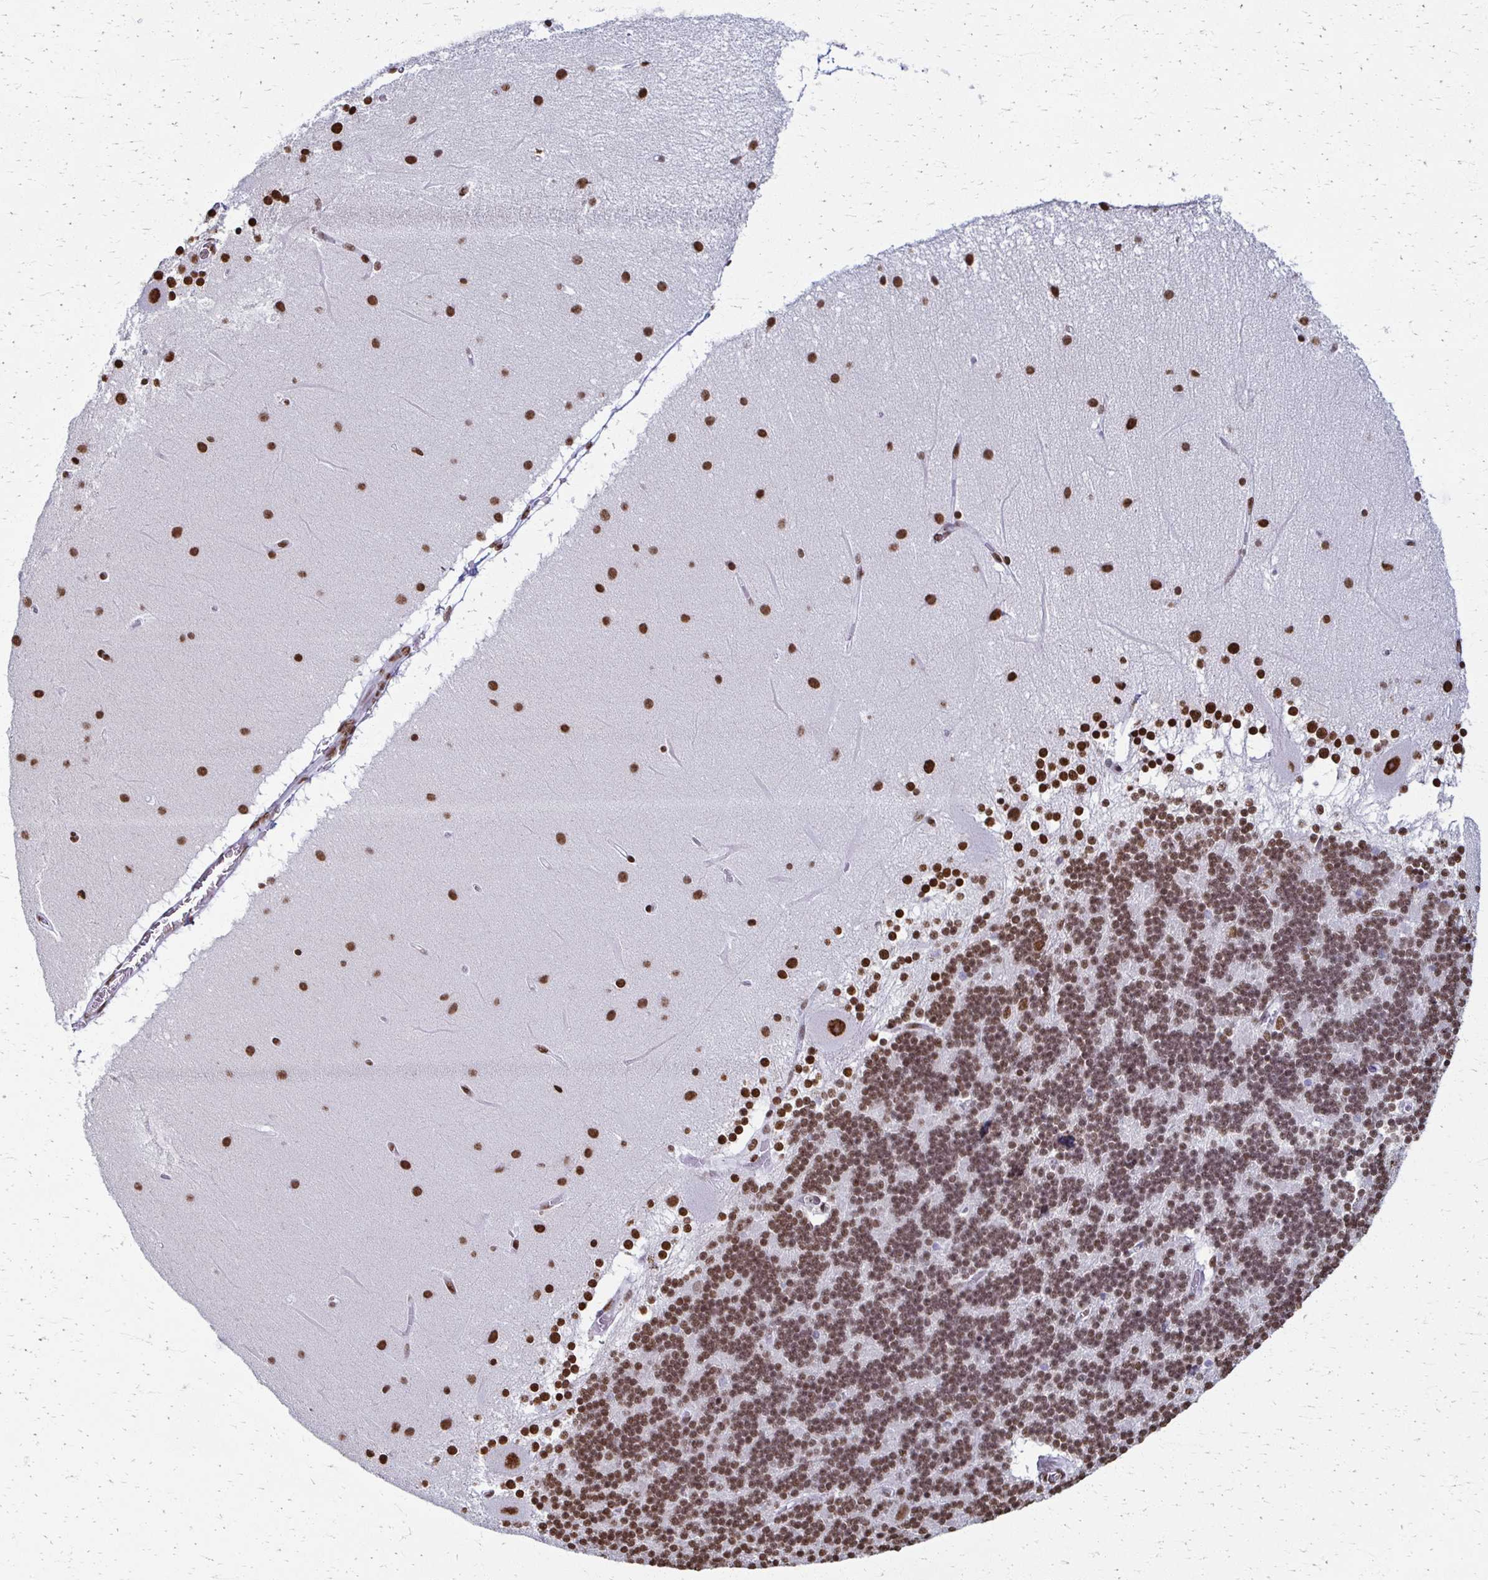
{"staining": {"intensity": "moderate", "quantity": ">75%", "location": "nuclear"}, "tissue": "cerebellum", "cell_type": "Cells in granular layer", "image_type": "normal", "snomed": [{"axis": "morphology", "description": "Normal tissue, NOS"}, {"axis": "topography", "description": "Cerebellum"}], "caption": "The histopathology image demonstrates immunohistochemical staining of unremarkable cerebellum. There is moderate nuclear staining is appreciated in approximately >75% of cells in granular layer. (DAB (3,3'-diaminobenzidine) = brown stain, brightfield microscopy at high magnification).", "gene": "NONO", "patient": {"sex": "female", "age": 54}}